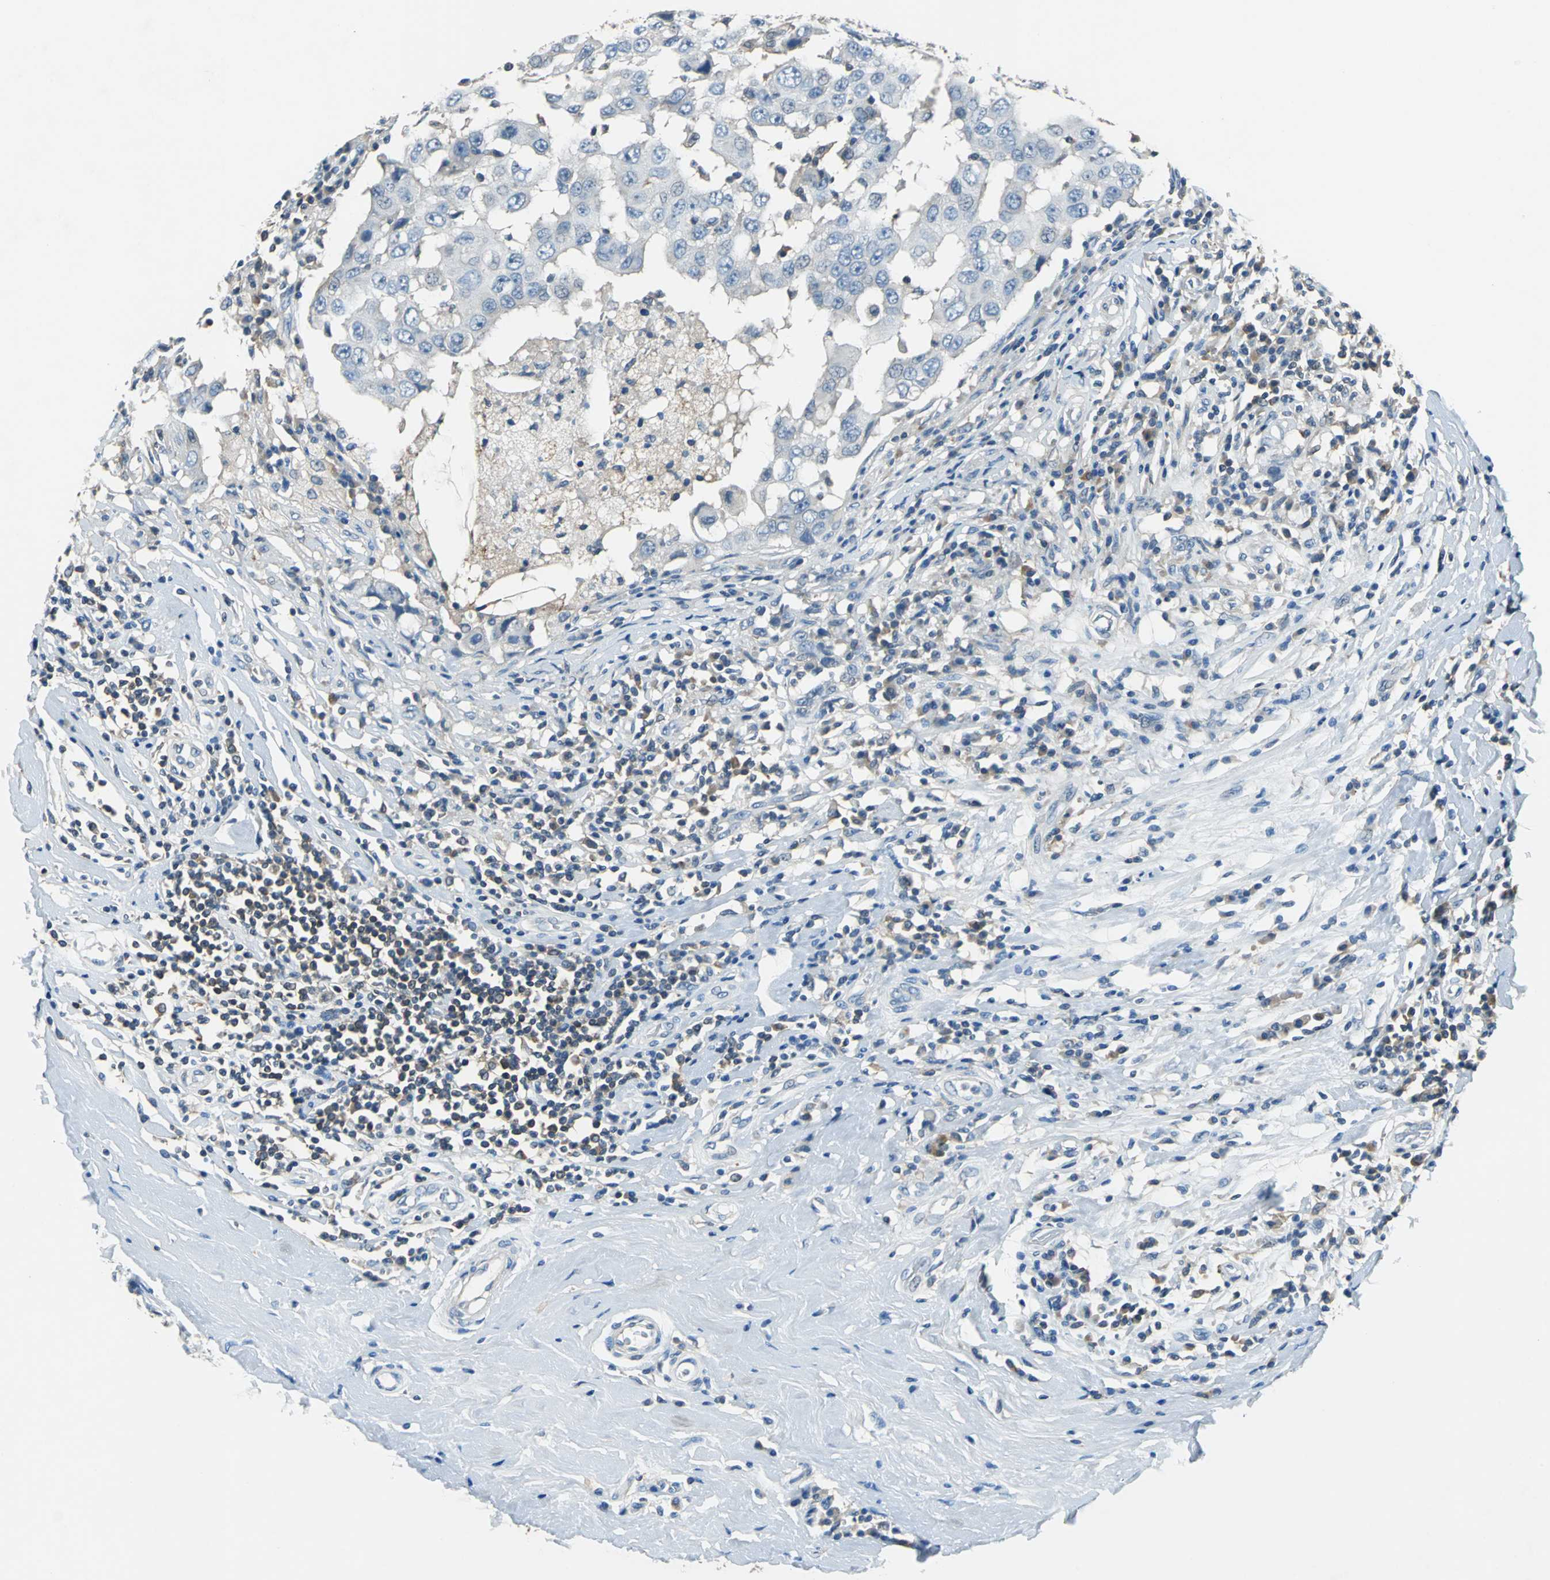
{"staining": {"intensity": "negative", "quantity": "none", "location": "none"}, "tissue": "breast cancer", "cell_type": "Tumor cells", "image_type": "cancer", "snomed": [{"axis": "morphology", "description": "Duct carcinoma"}, {"axis": "topography", "description": "Breast"}], "caption": "This histopathology image is of breast infiltrating ductal carcinoma stained with IHC to label a protein in brown with the nuclei are counter-stained blue. There is no staining in tumor cells.", "gene": "PRKCA", "patient": {"sex": "female", "age": 27}}